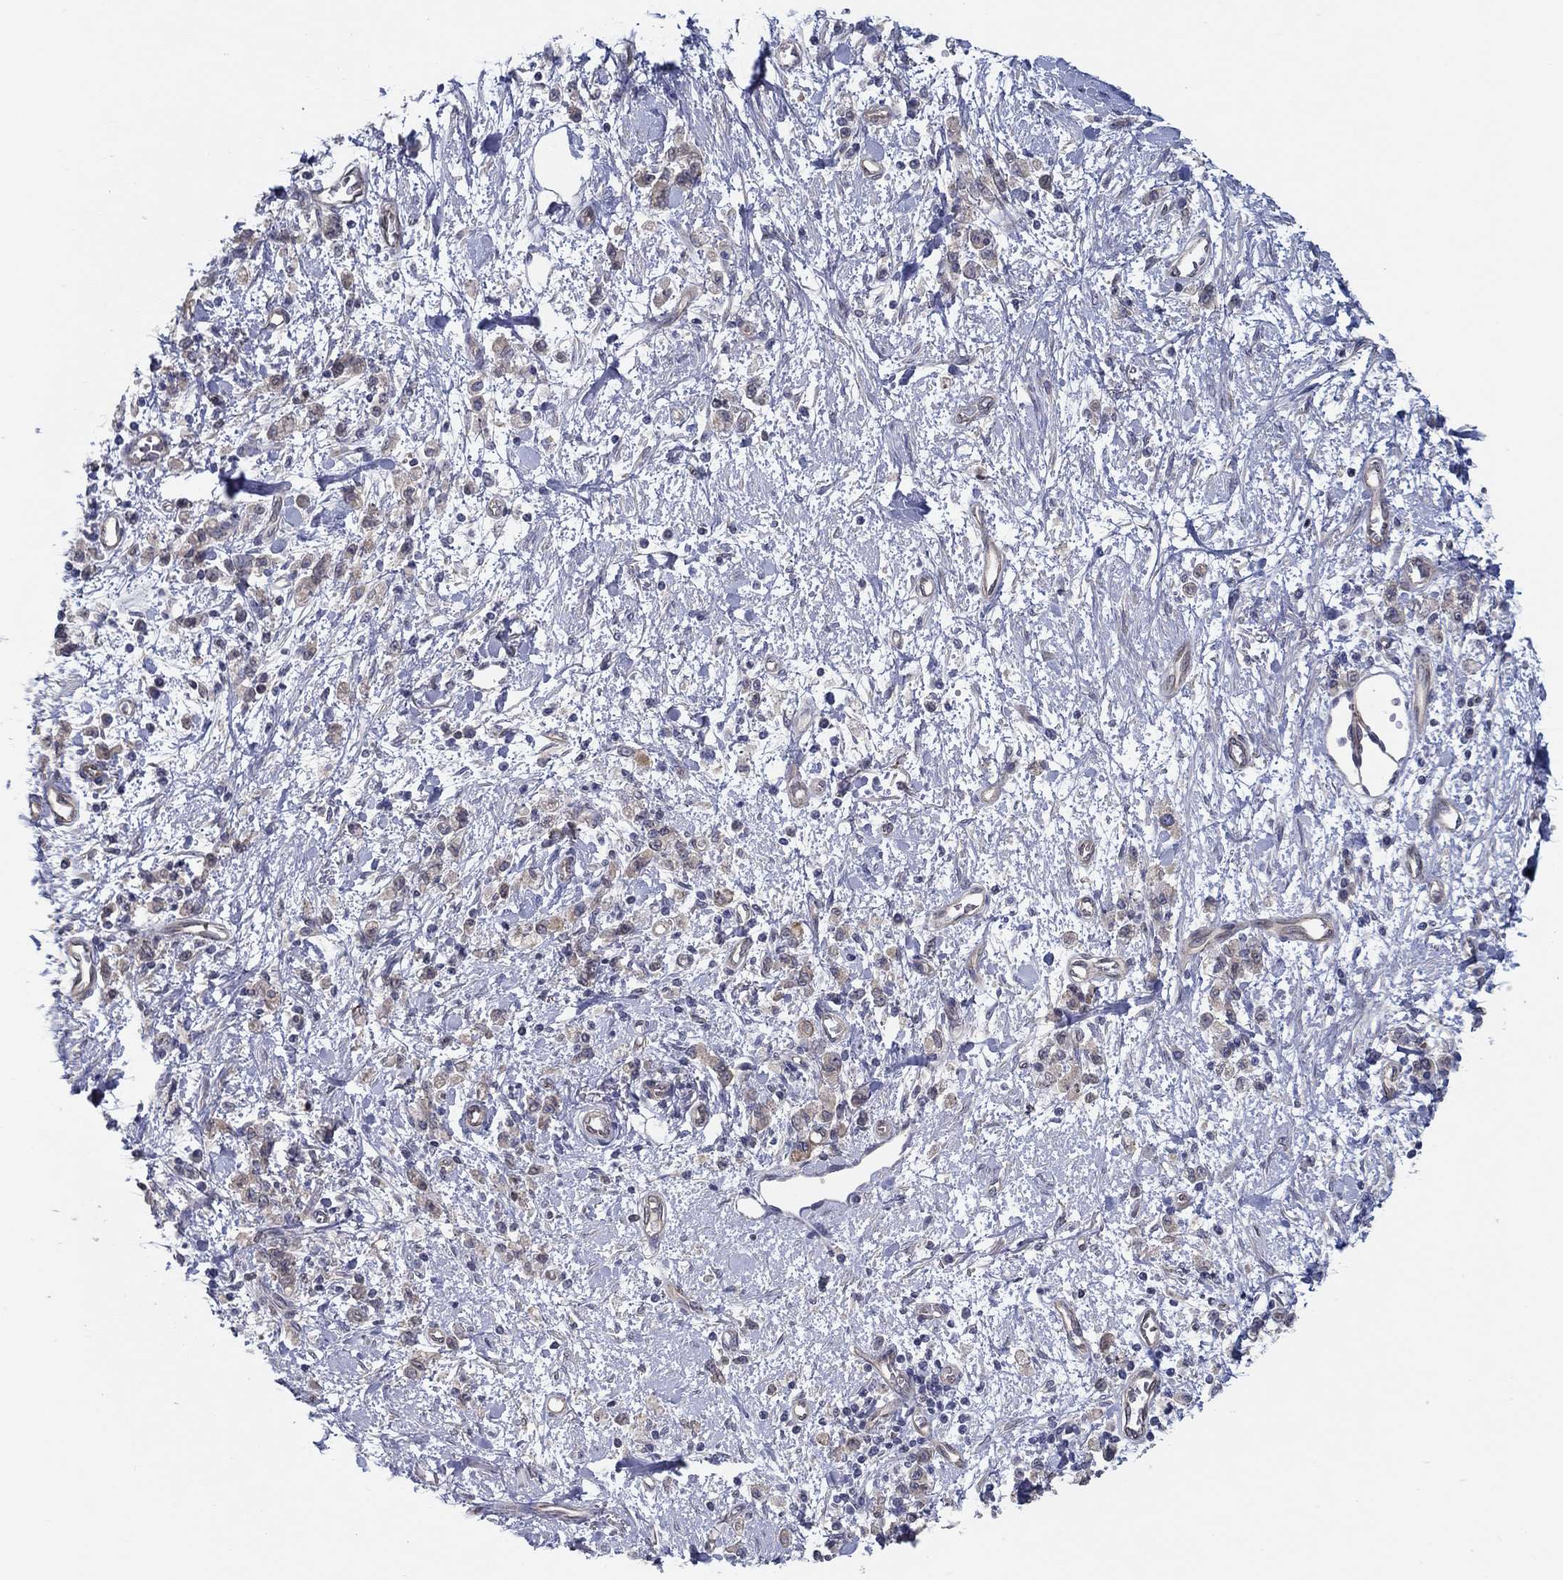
{"staining": {"intensity": "weak", "quantity": "<25%", "location": "cytoplasmic/membranous"}, "tissue": "stomach cancer", "cell_type": "Tumor cells", "image_type": "cancer", "snomed": [{"axis": "morphology", "description": "Adenocarcinoma, NOS"}, {"axis": "topography", "description": "Stomach"}], "caption": "Tumor cells show no significant protein expression in stomach cancer.", "gene": "ERMP1", "patient": {"sex": "male", "age": 77}}